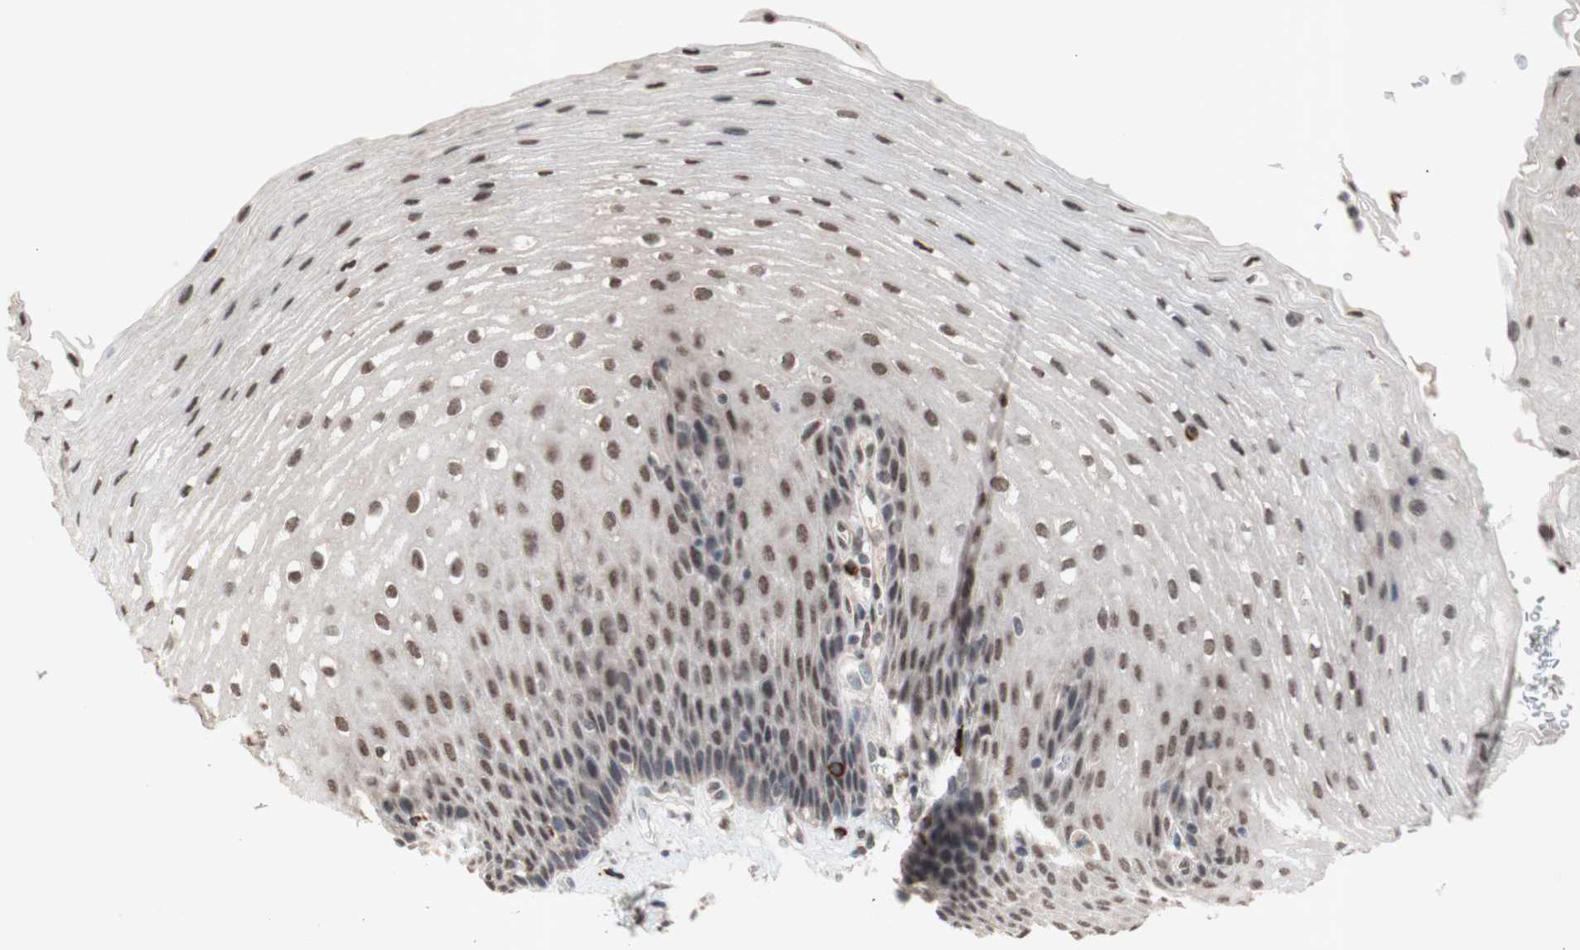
{"staining": {"intensity": "weak", "quantity": ">75%", "location": "nuclear"}, "tissue": "esophagus", "cell_type": "Squamous epithelial cells", "image_type": "normal", "snomed": [{"axis": "morphology", "description": "Normal tissue, NOS"}, {"axis": "topography", "description": "Esophagus"}], "caption": "Unremarkable esophagus demonstrates weak nuclear positivity in about >75% of squamous epithelial cells, visualized by immunohistochemistry. Using DAB (brown) and hematoxylin (blue) stains, captured at high magnification using brightfield microscopy.", "gene": "SFPQ", "patient": {"sex": "male", "age": 48}}